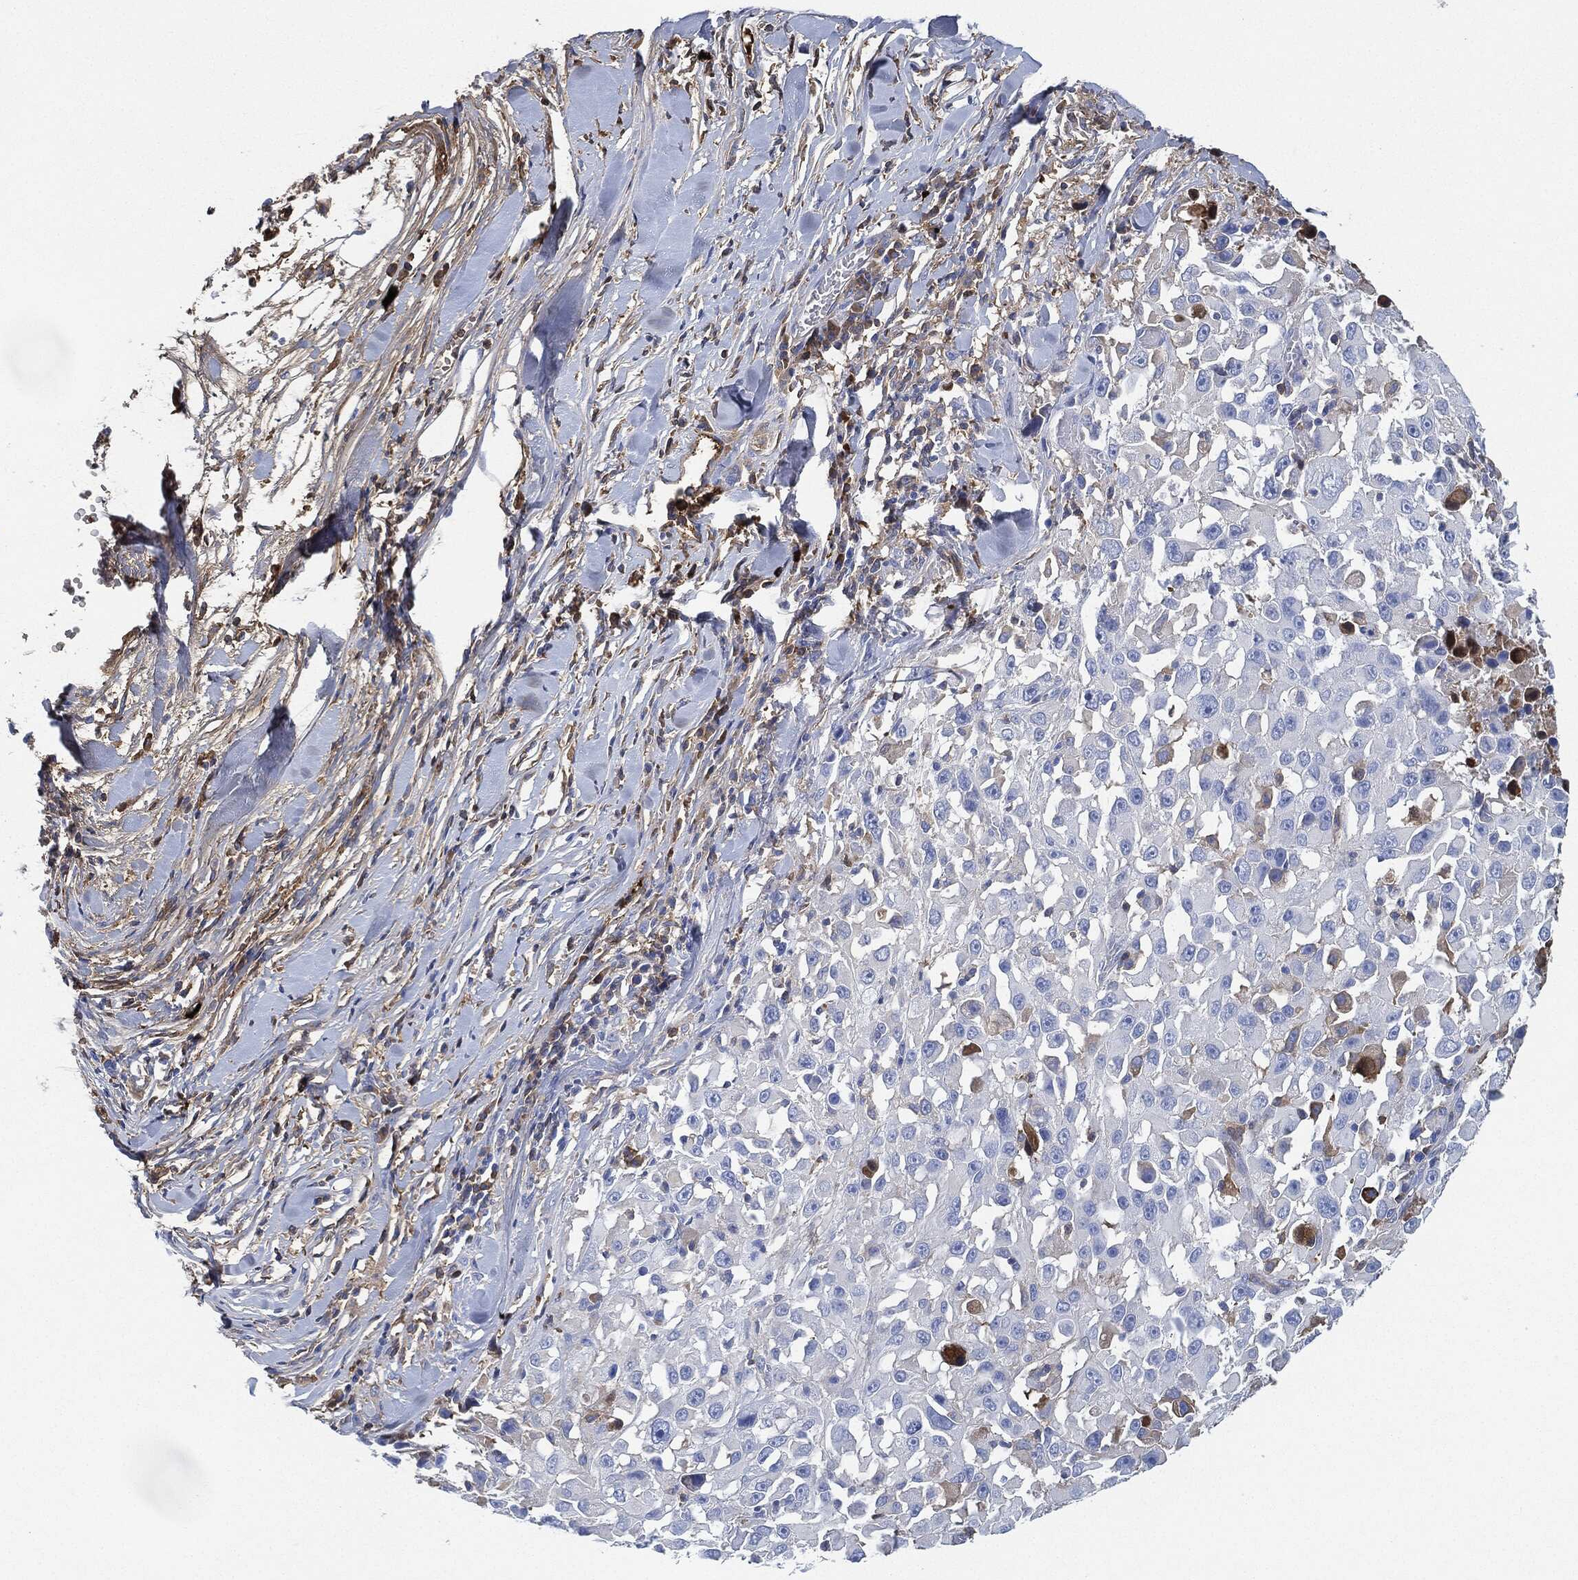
{"staining": {"intensity": "negative", "quantity": "none", "location": "none"}, "tissue": "melanoma", "cell_type": "Tumor cells", "image_type": "cancer", "snomed": [{"axis": "morphology", "description": "Malignant melanoma, Metastatic site"}, {"axis": "topography", "description": "Lymph node"}], "caption": "An image of melanoma stained for a protein shows no brown staining in tumor cells.", "gene": "IGLV6-57", "patient": {"sex": "male", "age": 50}}